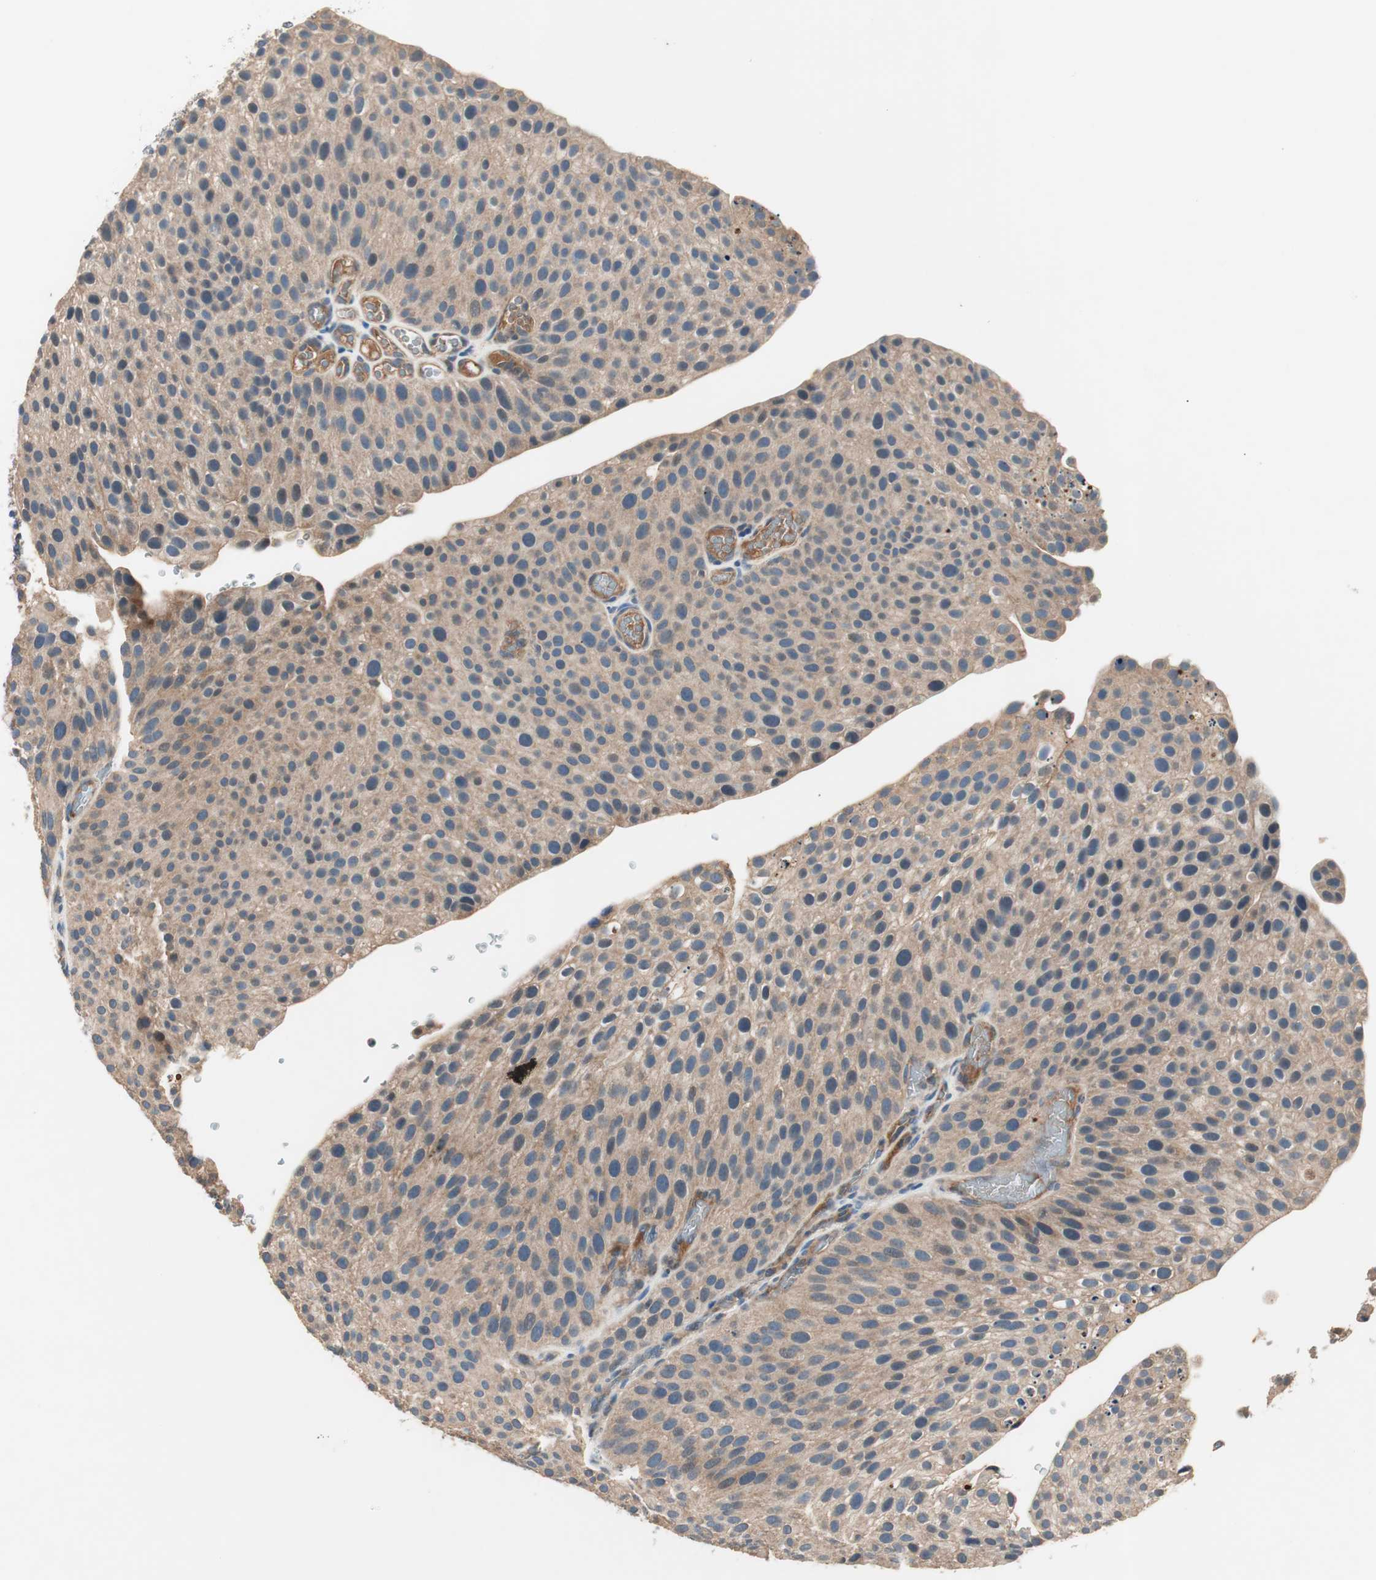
{"staining": {"intensity": "moderate", "quantity": ">75%", "location": "cytoplasmic/membranous"}, "tissue": "urothelial cancer", "cell_type": "Tumor cells", "image_type": "cancer", "snomed": [{"axis": "morphology", "description": "Urothelial carcinoma, Low grade"}, {"axis": "topography", "description": "Smooth muscle"}, {"axis": "topography", "description": "Urinary bladder"}], "caption": "Tumor cells display moderate cytoplasmic/membranous positivity in about >75% of cells in urothelial cancer. (IHC, brightfield microscopy, high magnification).", "gene": "HPN", "patient": {"sex": "male", "age": 60}}